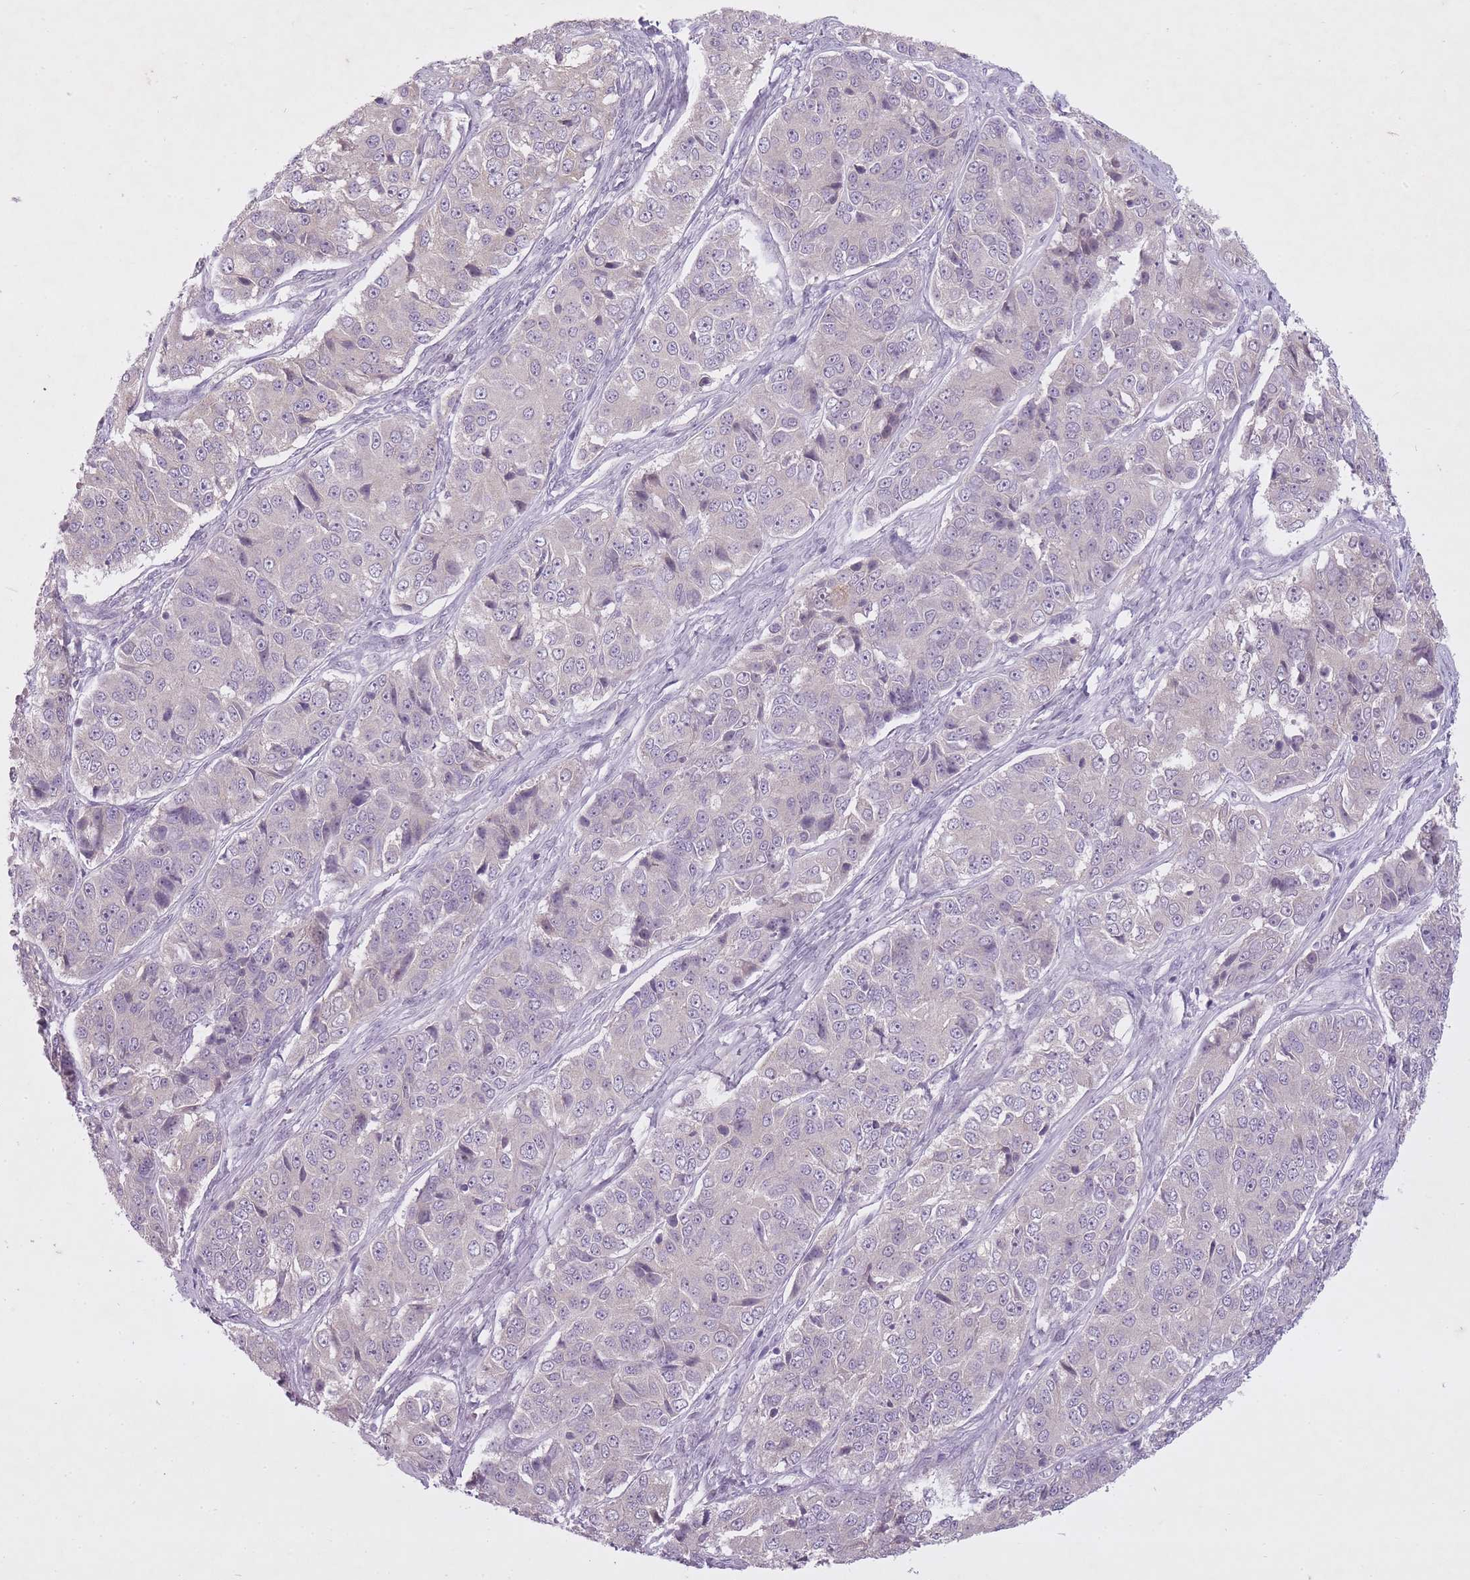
{"staining": {"intensity": "negative", "quantity": "none", "location": "none"}, "tissue": "ovarian cancer", "cell_type": "Tumor cells", "image_type": "cancer", "snomed": [{"axis": "morphology", "description": "Carcinoma, endometroid"}, {"axis": "topography", "description": "Ovary"}], "caption": "Endometroid carcinoma (ovarian) stained for a protein using immunohistochemistry (IHC) shows no expression tumor cells.", "gene": "FAM43B", "patient": {"sex": "female", "age": 51}}